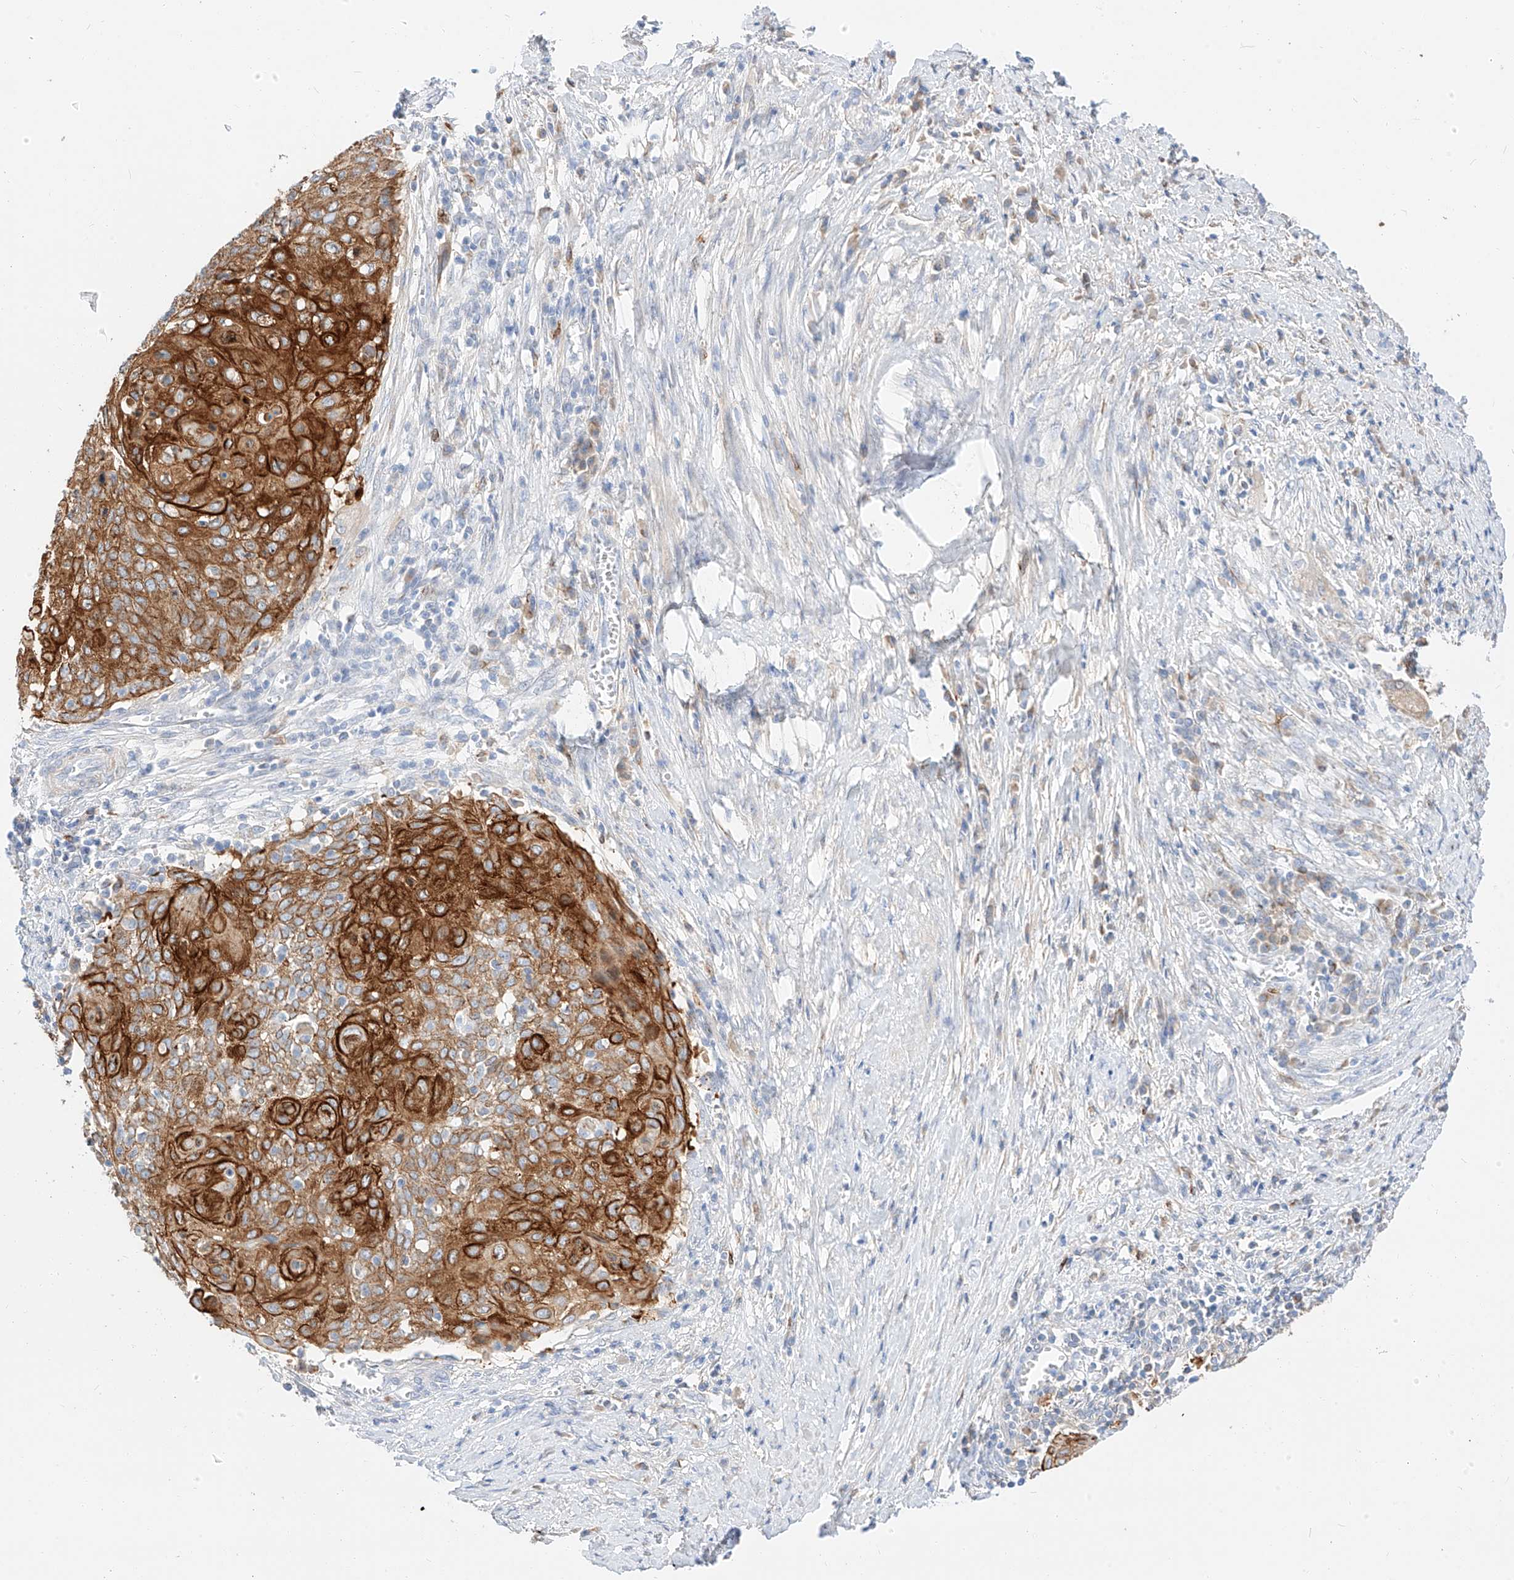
{"staining": {"intensity": "strong", "quantity": ">75%", "location": "cytoplasmic/membranous"}, "tissue": "cervical cancer", "cell_type": "Tumor cells", "image_type": "cancer", "snomed": [{"axis": "morphology", "description": "Squamous cell carcinoma, NOS"}, {"axis": "topography", "description": "Cervix"}], "caption": "Immunohistochemistry (IHC) (DAB (3,3'-diaminobenzidine)) staining of squamous cell carcinoma (cervical) demonstrates strong cytoplasmic/membranous protein expression in approximately >75% of tumor cells.", "gene": "MAP7", "patient": {"sex": "female", "age": 39}}